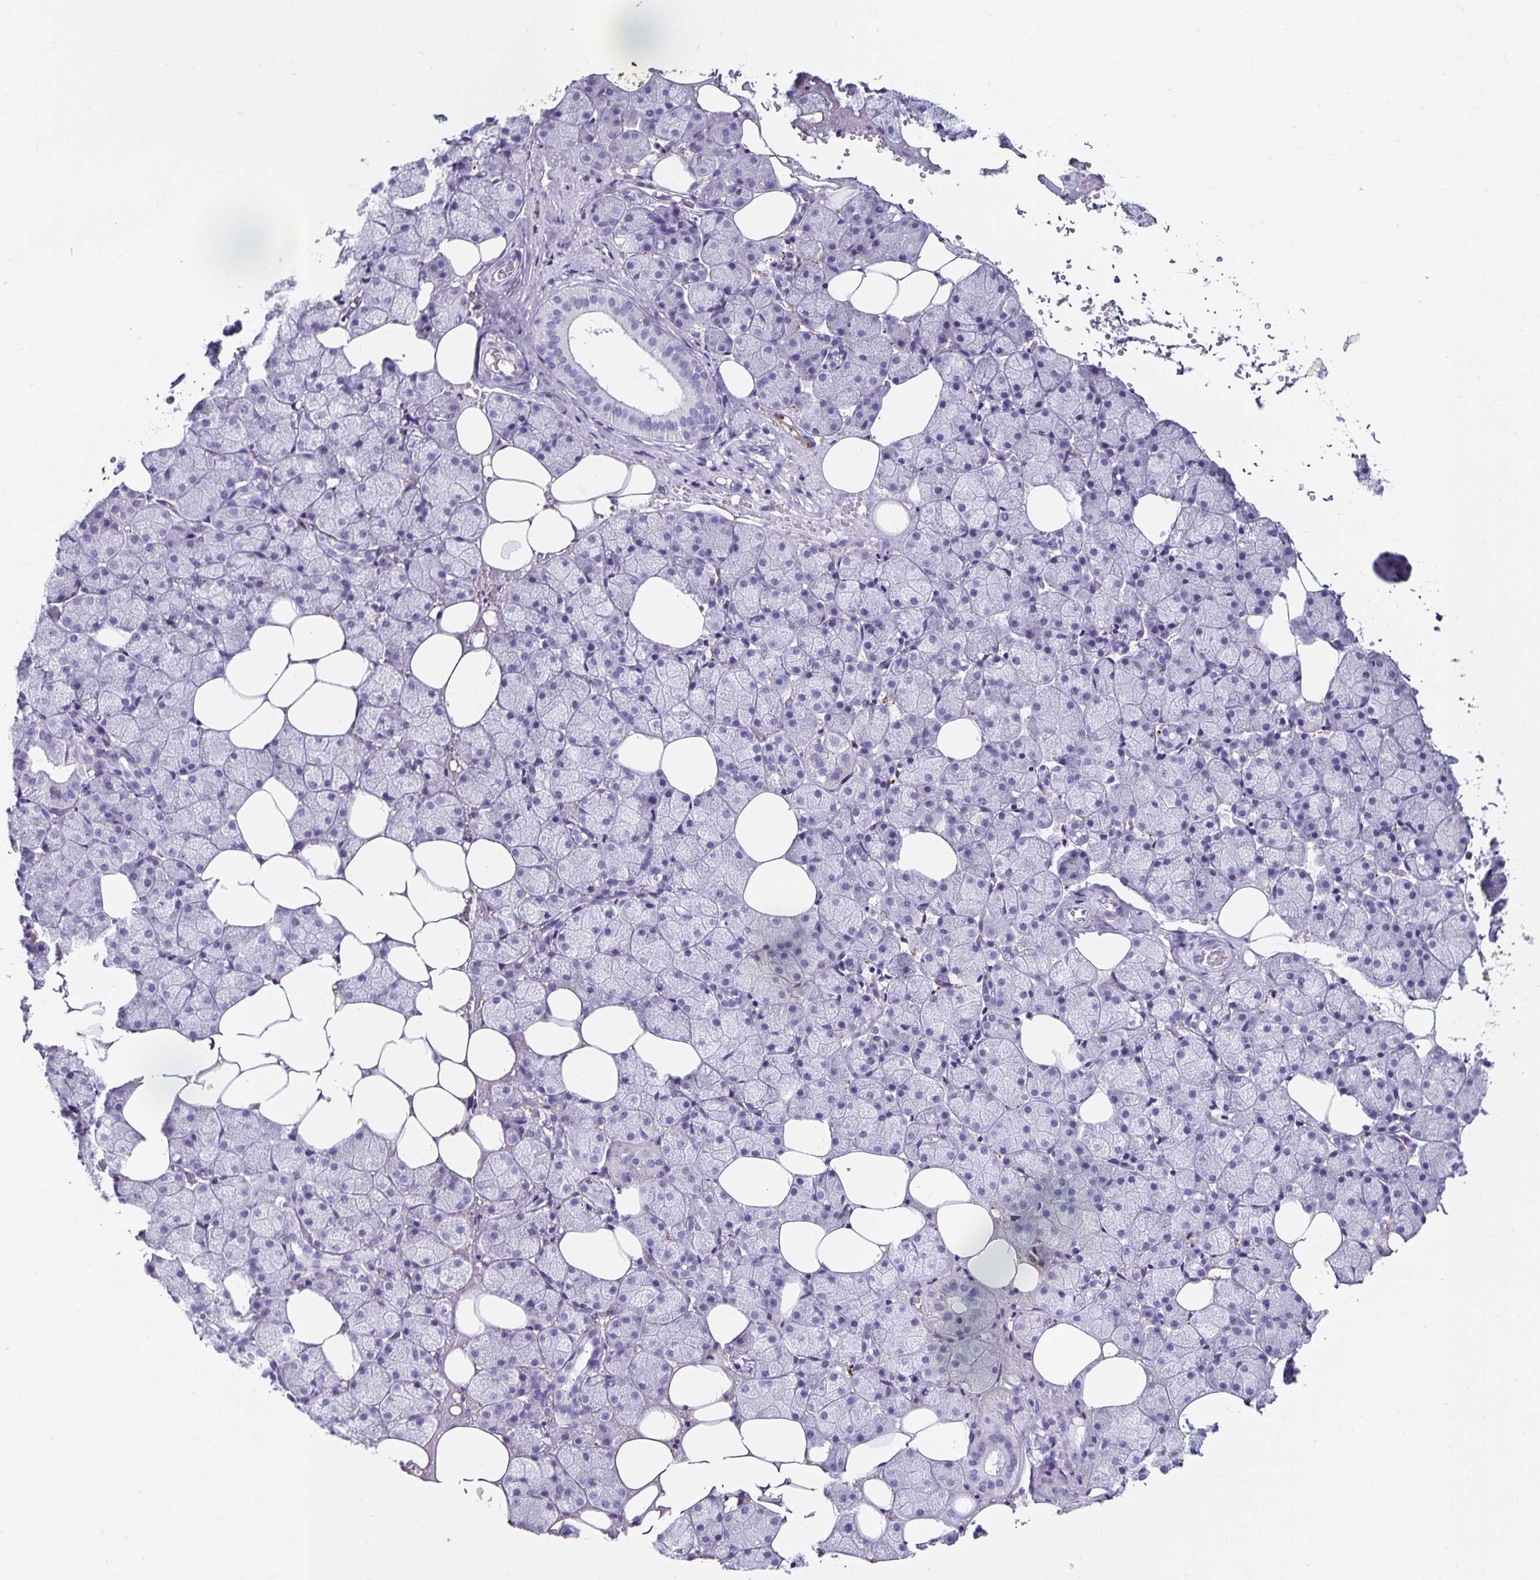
{"staining": {"intensity": "negative", "quantity": "none", "location": "none"}, "tissue": "salivary gland", "cell_type": "Glandular cells", "image_type": "normal", "snomed": [{"axis": "morphology", "description": "Normal tissue, NOS"}, {"axis": "topography", "description": "Salivary gland"}], "caption": "Glandular cells show no significant protein expression in benign salivary gland.", "gene": "CHGA", "patient": {"sex": "male", "age": 38}}